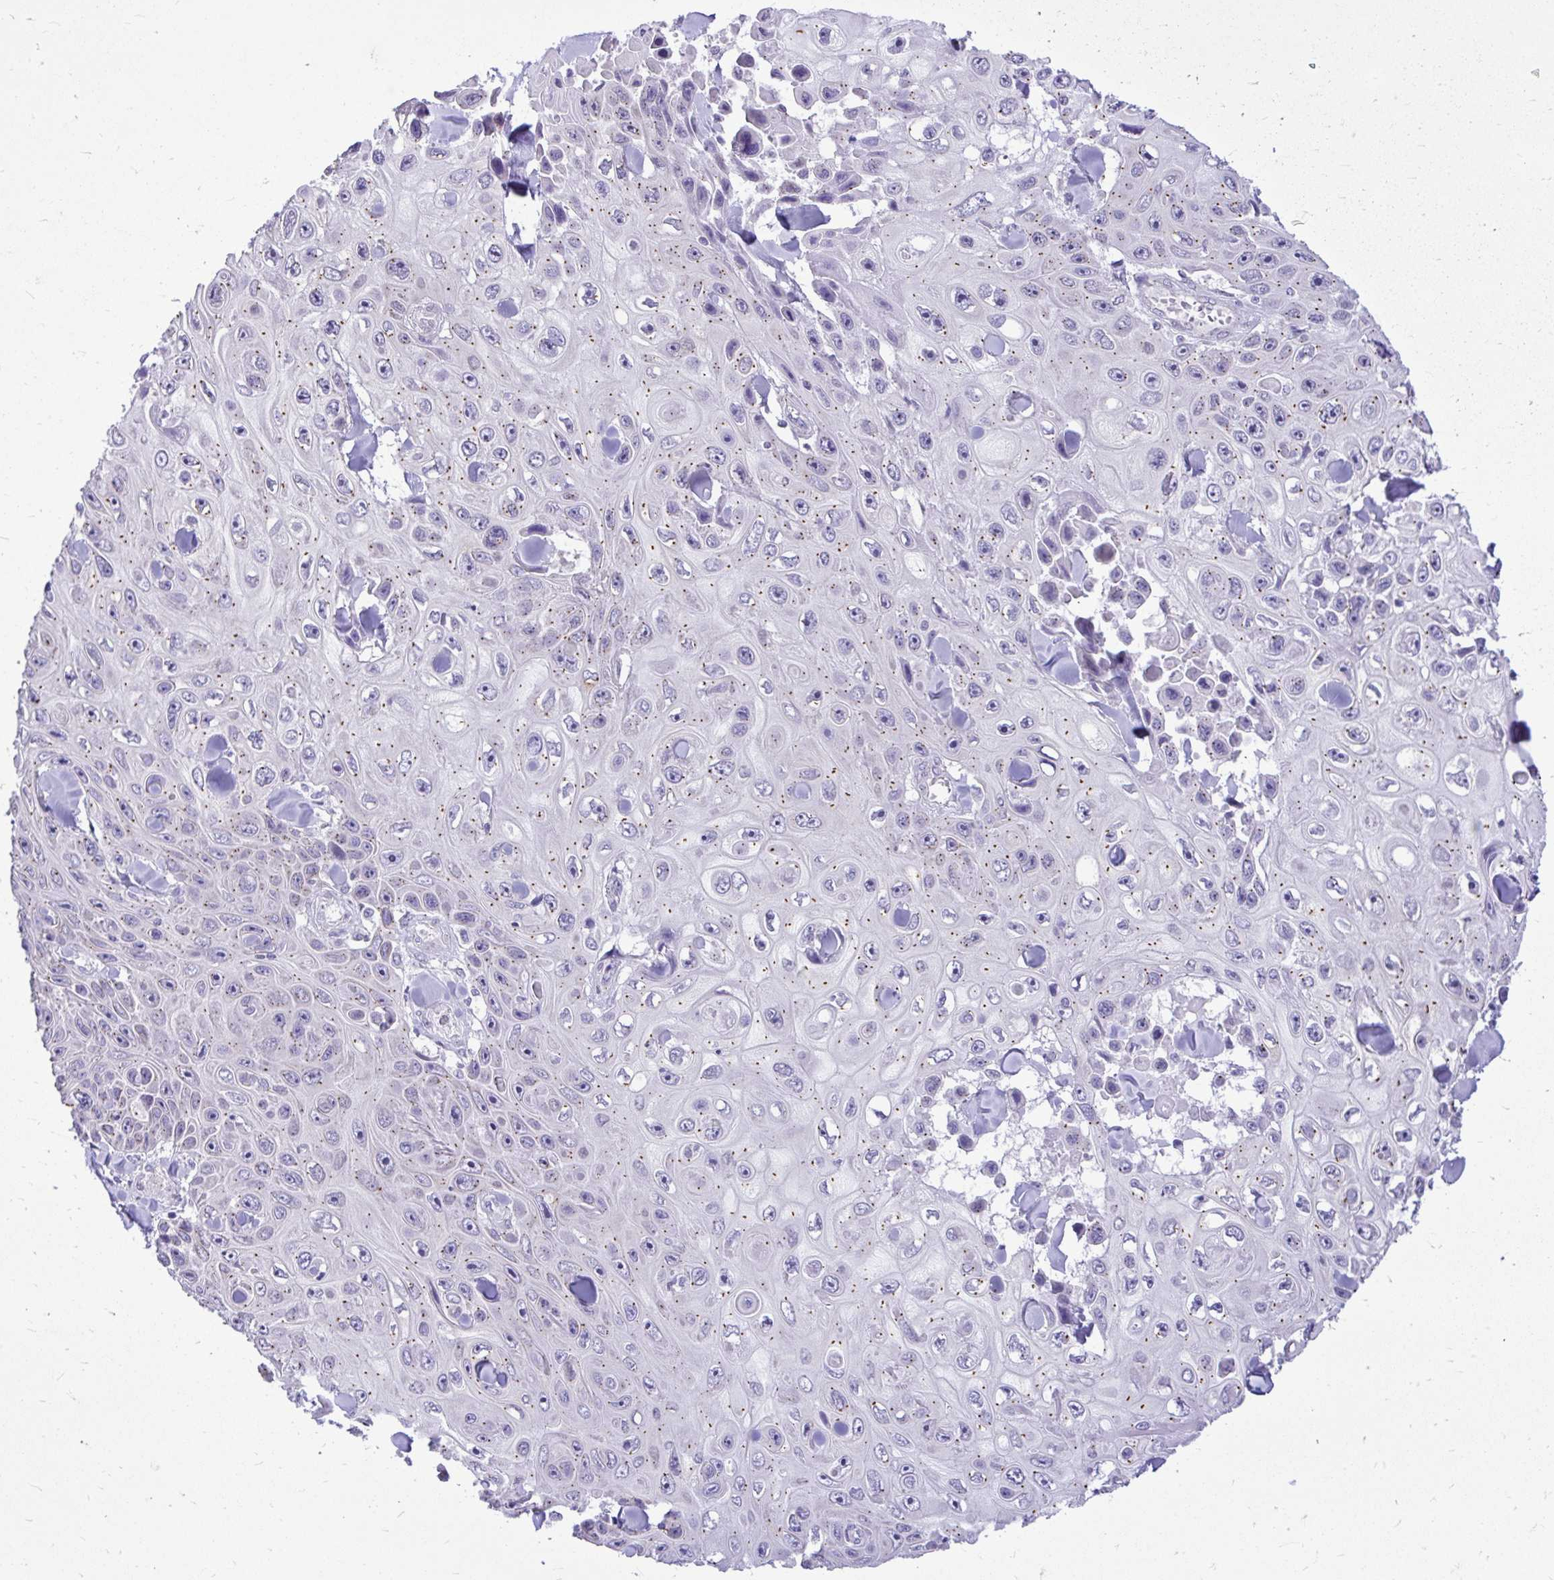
{"staining": {"intensity": "moderate", "quantity": "25%-75%", "location": "cytoplasmic/membranous"}, "tissue": "skin cancer", "cell_type": "Tumor cells", "image_type": "cancer", "snomed": [{"axis": "morphology", "description": "Squamous cell carcinoma, NOS"}, {"axis": "topography", "description": "Skin"}], "caption": "Immunohistochemistry (DAB (3,3'-diaminobenzidine)) staining of human skin cancer (squamous cell carcinoma) displays moderate cytoplasmic/membranous protein positivity in approximately 25%-75% of tumor cells. (DAB IHC, brown staining for protein, blue staining for nuclei).", "gene": "CEACAM18", "patient": {"sex": "male", "age": 82}}